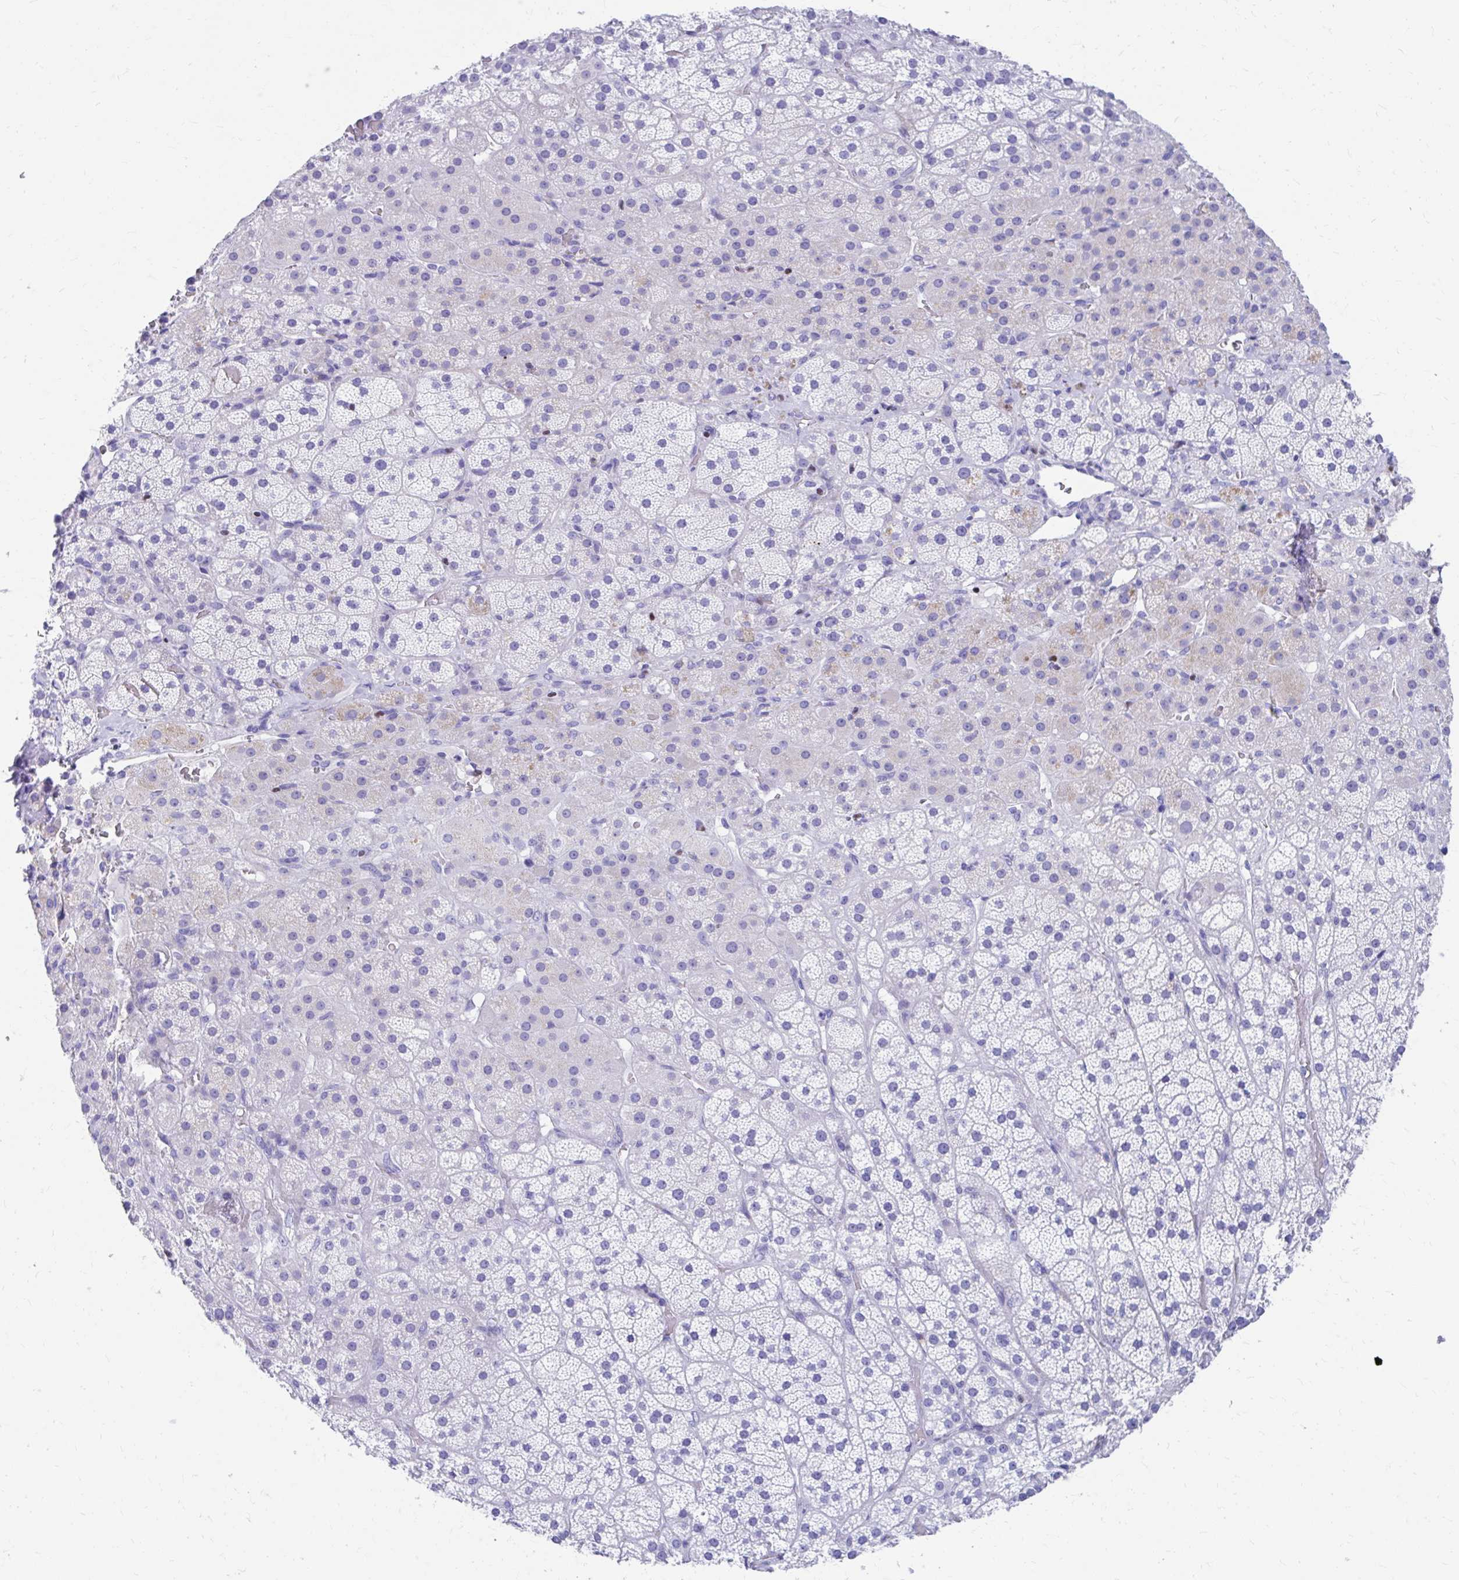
{"staining": {"intensity": "negative", "quantity": "none", "location": "none"}, "tissue": "adrenal gland", "cell_type": "Glandular cells", "image_type": "normal", "snomed": [{"axis": "morphology", "description": "Normal tissue, NOS"}, {"axis": "topography", "description": "Adrenal gland"}], "caption": "This is an immunohistochemistry image of normal human adrenal gland. There is no expression in glandular cells.", "gene": "RUNX3", "patient": {"sex": "male", "age": 57}}